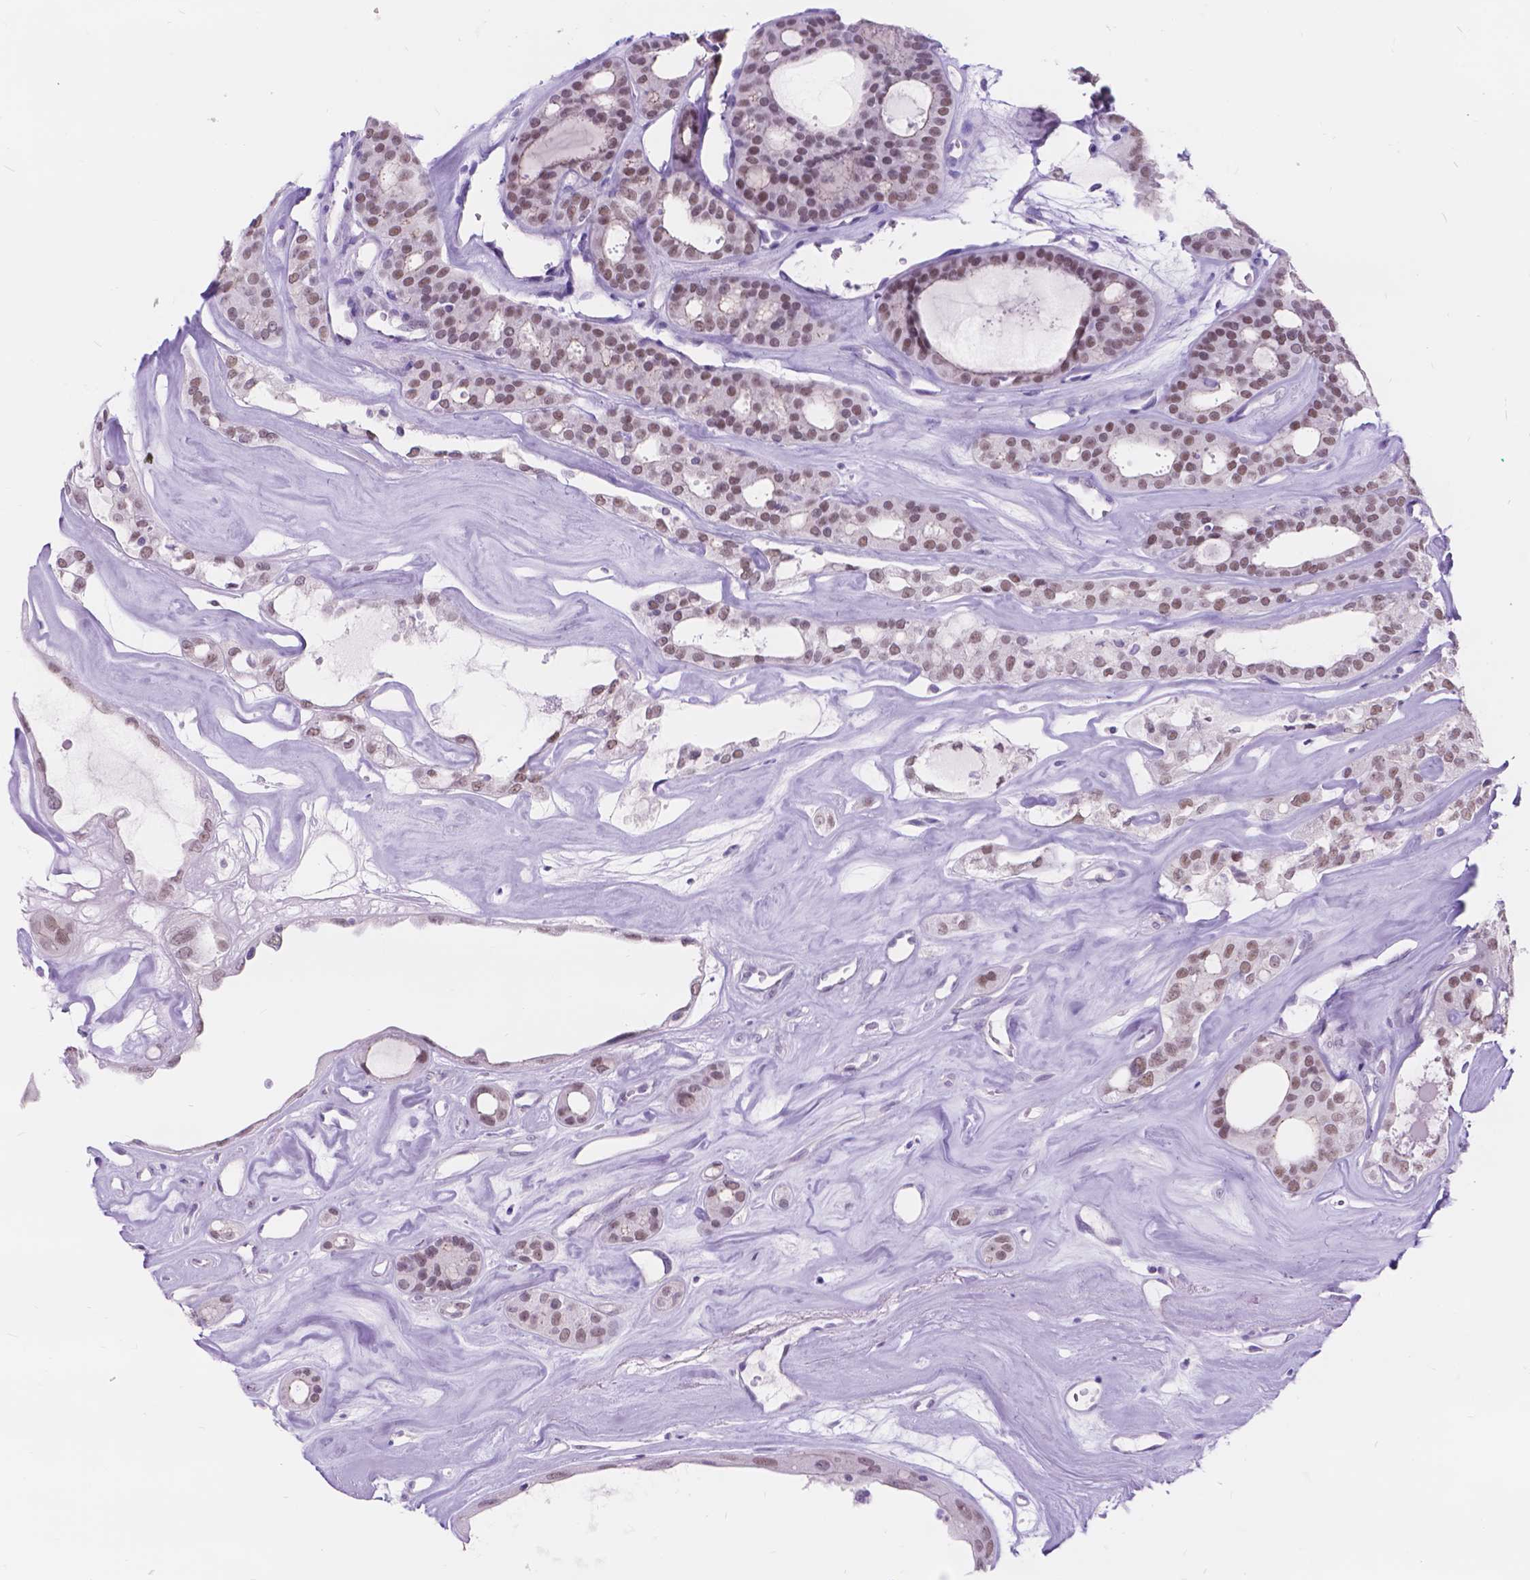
{"staining": {"intensity": "weak", "quantity": ">75%", "location": "nuclear"}, "tissue": "thyroid cancer", "cell_type": "Tumor cells", "image_type": "cancer", "snomed": [{"axis": "morphology", "description": "Follicular adenoma carcinoma, NOS"}, {"axis": "topography", "description": "Thyroid gland"}], "caption": "Immunohistochemical staining of thyroid follicular adenoma carcinoma shows low levels of weak nuclear staining in about >75% of tumor cells. (Brightfield microscopy of DAB IHC at high magnification).", "gene": "DCC", "patient": {"sex": "male", "age": 75}}